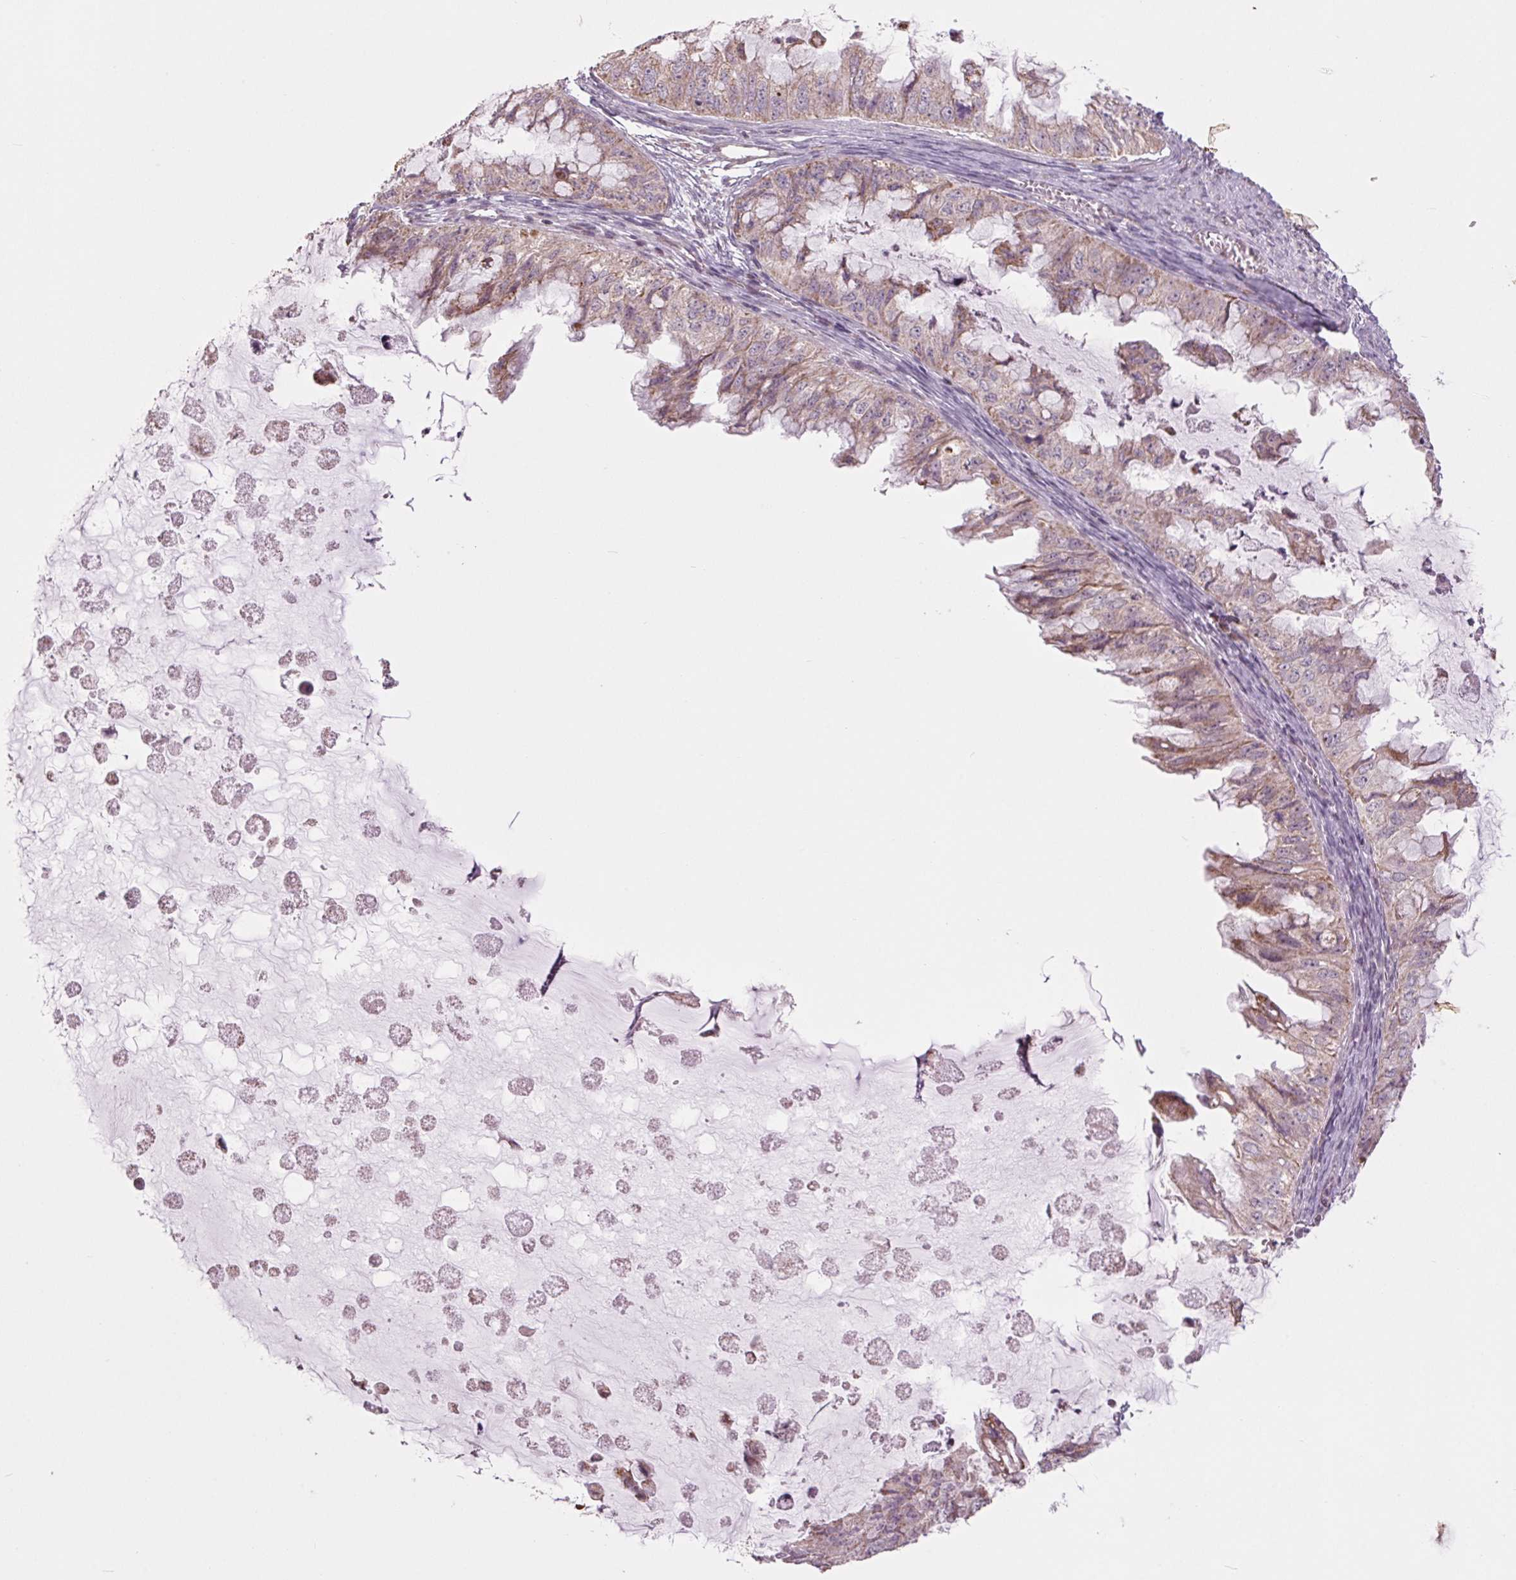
{"staining": {"intensity": "weak", "quantity": ">75%", "location": "cytoplasmic/membranous"}, "tissue": "ovarian cancer", "cell_type": "Tumor cells", "image_type": "cancer", "snomed": [{"axis": "morphology", "description": "Cystadenocarcinoma, mucinous, NOS"}, {"axis": "topography", "description": "Ovary"}], "caption": "Human ovarian cancer stained with a brown dye reveals weak cytoplasmic/membranous positive staining in about >75% of tumor cells.", "gene": "MAP3K5", "patient": {"sex": "female", "age": 72}}